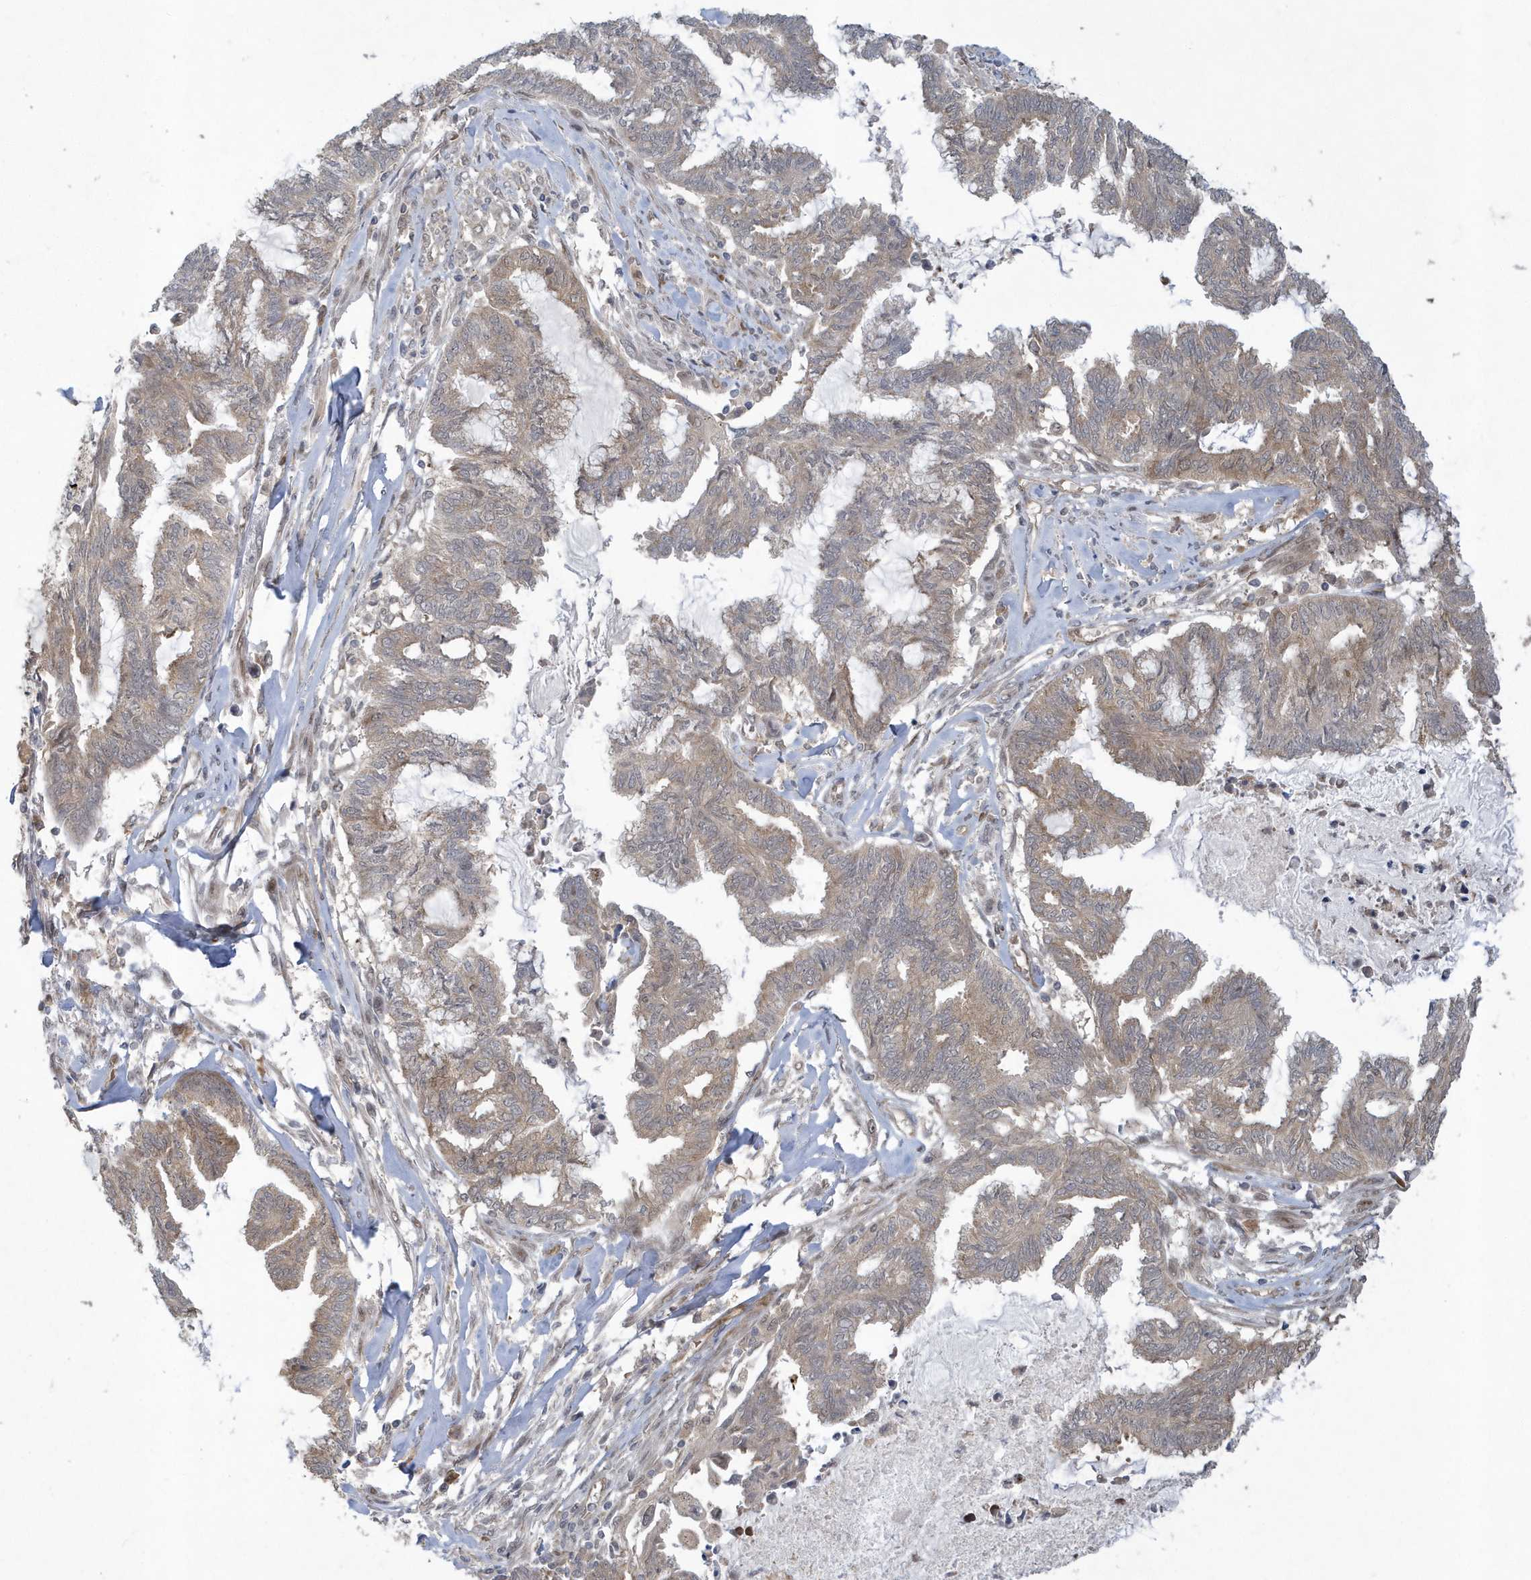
{"staining": {"intensity": "weak", "quantity": "25%-75%", "location": "cytoplasmic/membranous"}, "tissue": "endometrial cancer", "cell_type": "Tumor cells", "image_type": "cancer", "snomed": [{"axis": "morphology", "description": "Adenocarcinoma, NOS"}, {"axis": "topography", "description": "Endometrium"}], "caption": "Immunohistochemistry photomicrograph of endometrial cancer stained for a protein (brown), which exhibits low levels of weak cytoplasmic/membranous expression in about 25%-75% of tumor cells.", "gene": "ATG4A", "patient": {"sex": "female", "age": 86}}